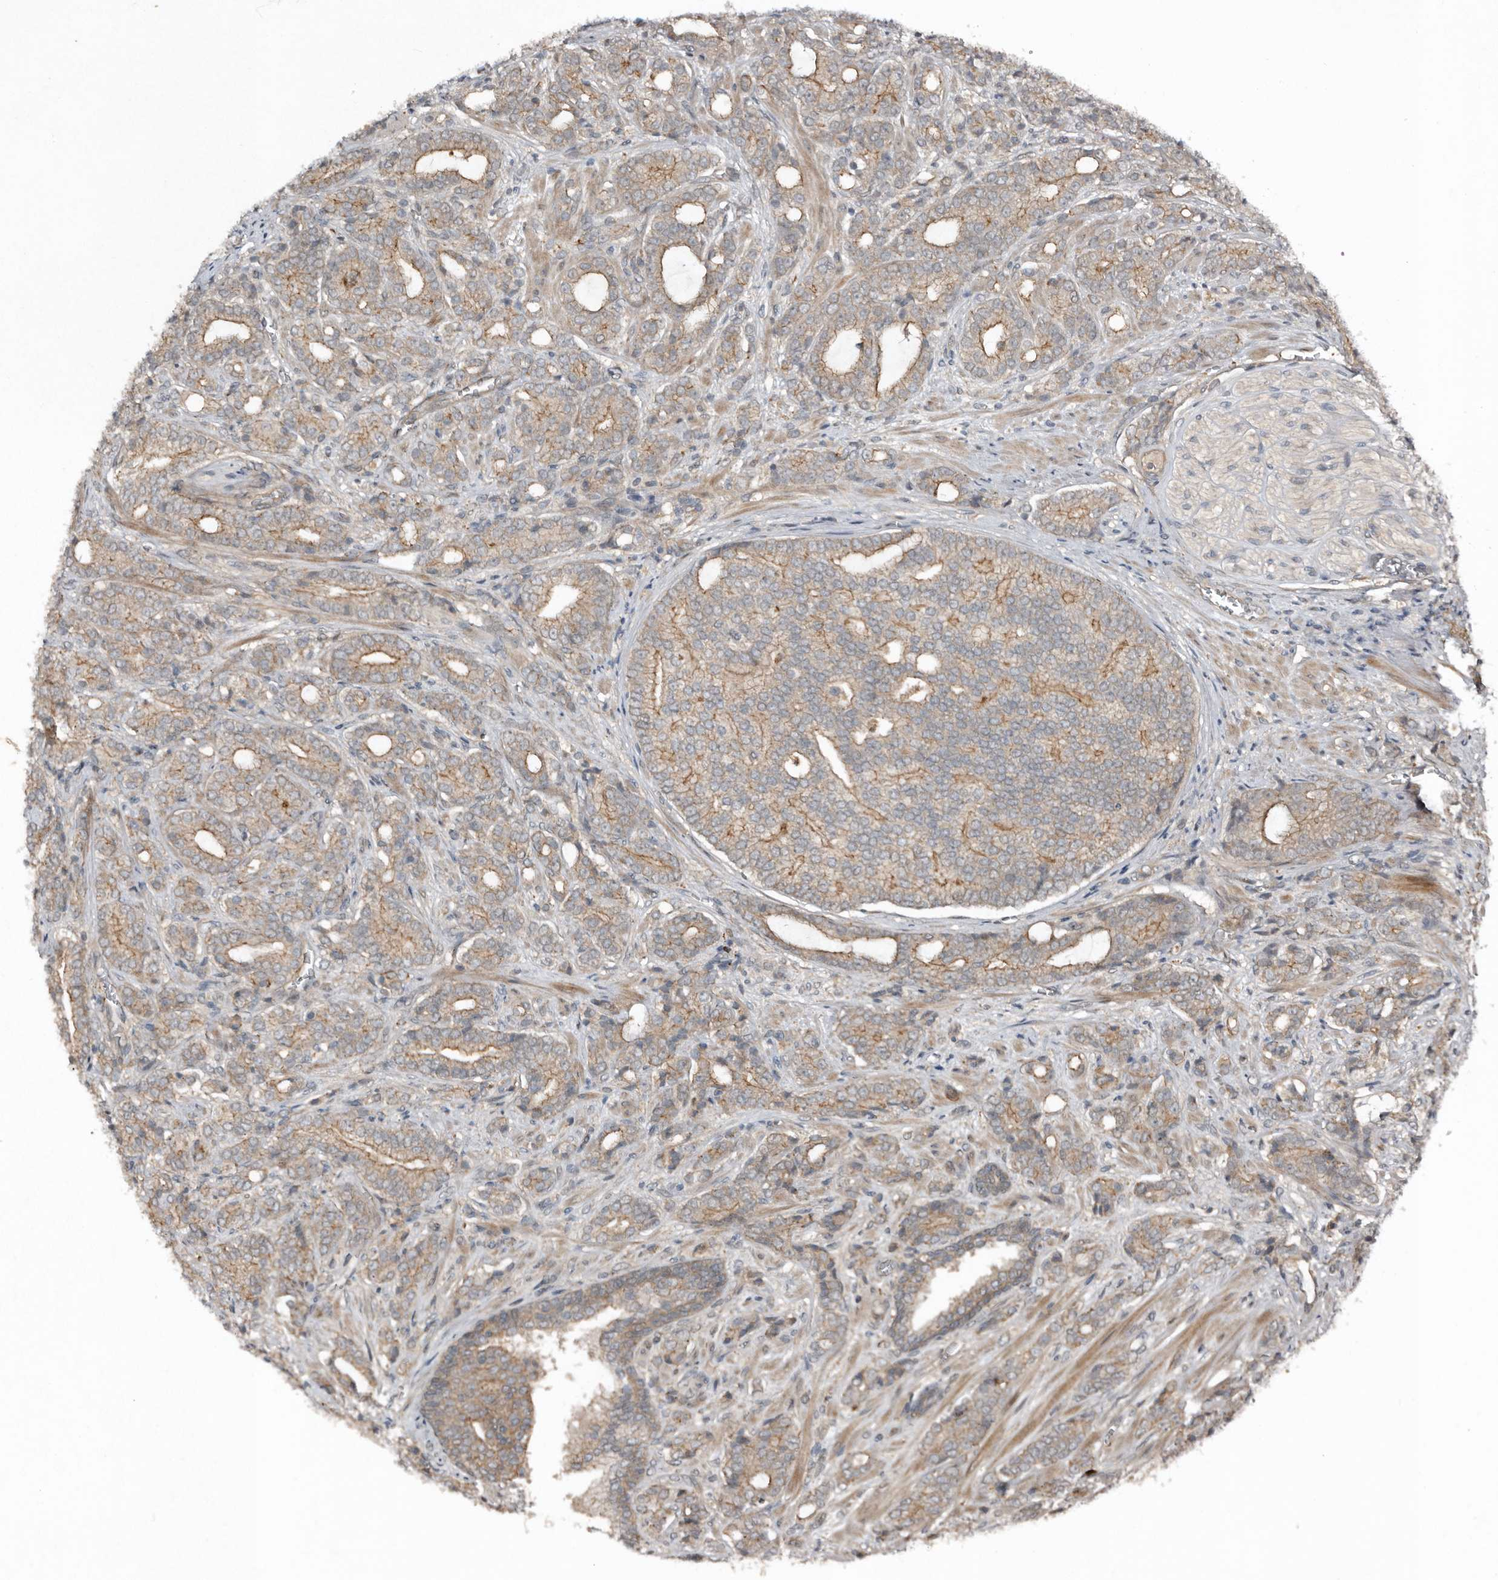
{"staining": {"intensity": "moderate", "quantity": "25%-75%", "location": "cytoplasmic/membranous"}, "tissue": "prostate cancer", "cell_type": "Tumor cells", "image_type": "cancer", "snomed": [{"axis": "morphology", "description": "Adenocarcinoma, High grade"}, {"axis": "topography", "description": "Prostate"}], "caption": "Prostate adenocarcinoma (high-grade) tissue reveals moderate cytoplasmic/membranous staining in about 25%-75% of tumor cells (IHC, brightfield microscopy, high magnification).", "gene": "TEAD3", "patient": {"sex": "male", "age": 57}}